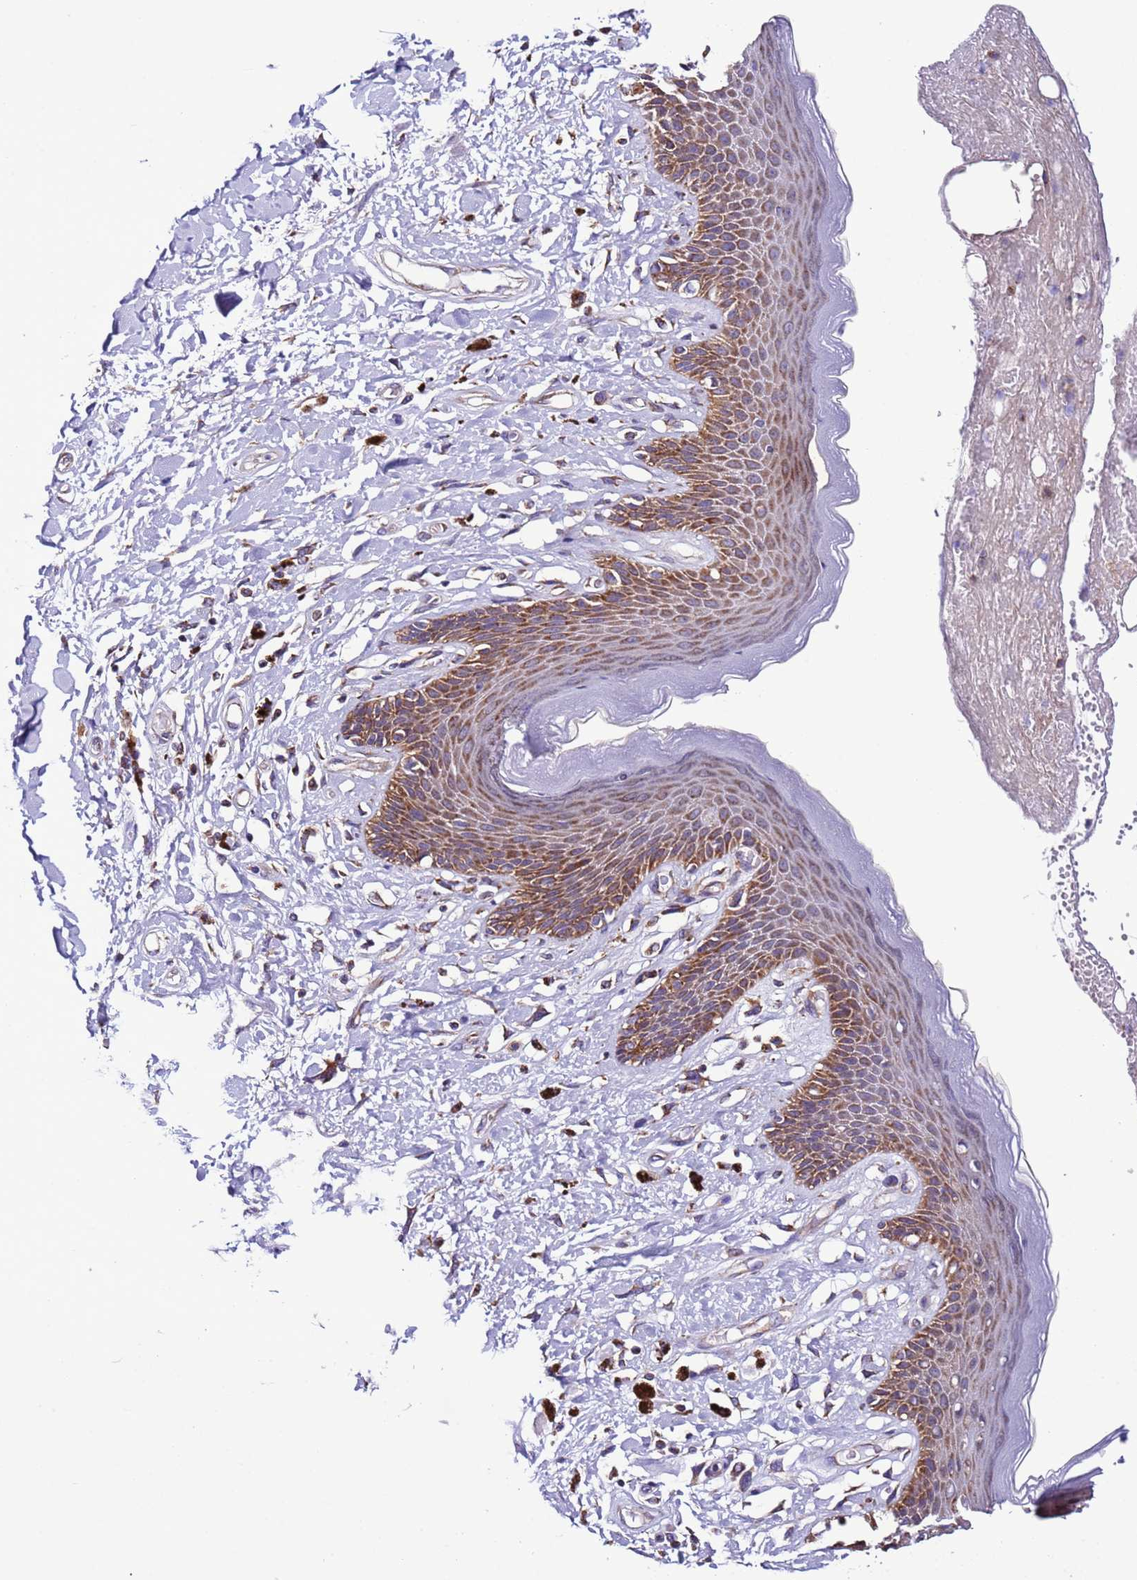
{"staining": {"intensity": "moderate", "quantity": ">75%", "location": "cytoplasmic/membranous"}, "tissue": "skin", "cell_type": "Epidermal cells", "image_type": "normal", "snomed": [{"axis": "morphology", "description": "Normal tissue, NOS"}, {"axis": "topography", "description": "Anal"}], "caption": "Human skin stained for a protein (brown) displays moderate cytoplasmic/membranous positive staining in approximately >75% of epidermal cells.", "gene": "AHI1", "patient": {"sex": "female", "age": 78}}